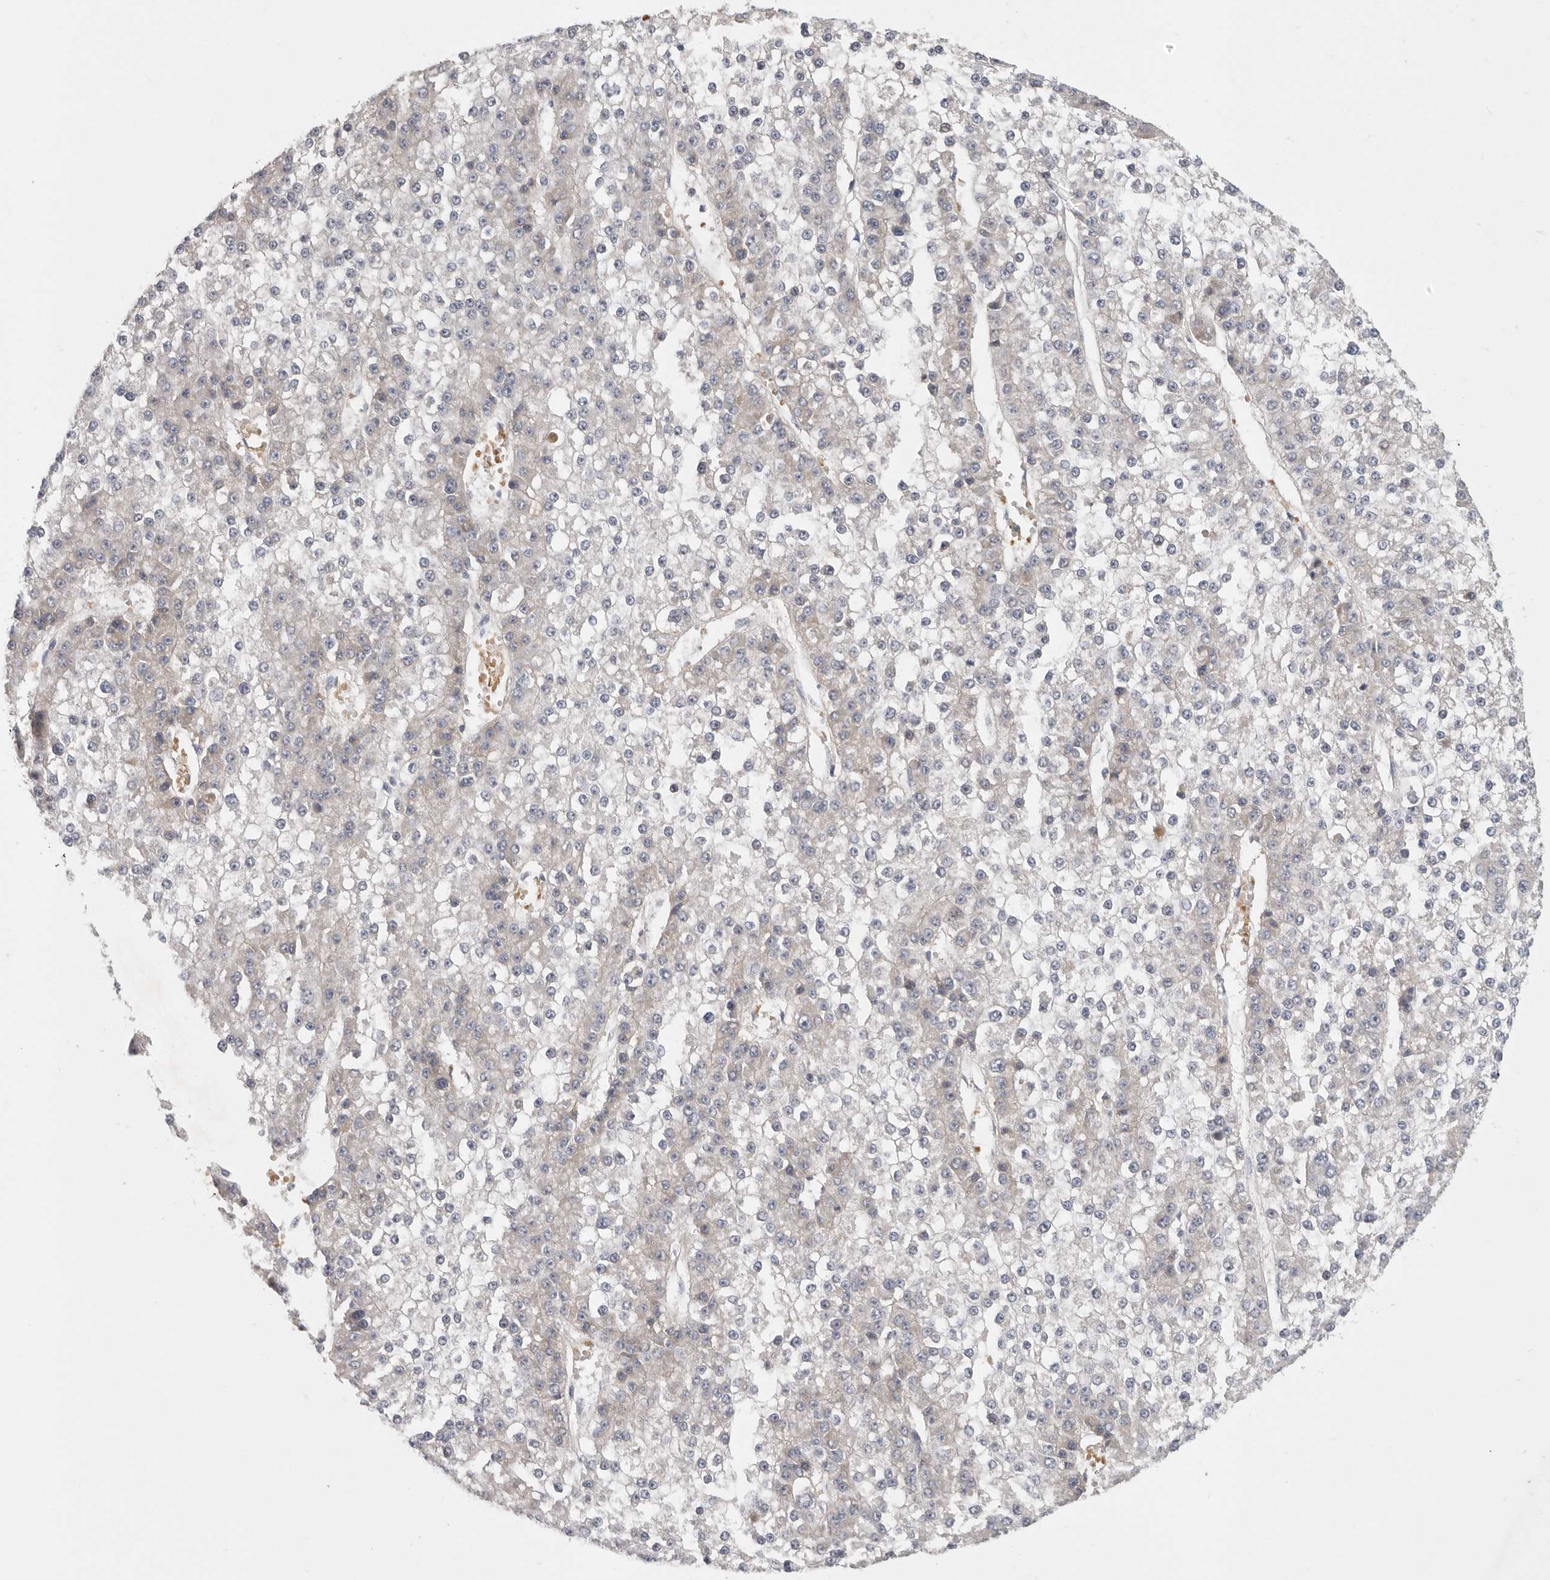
{"staining": {"intensity": "negative", "quantity": "none", "location": "none"}, "tissue": "liver cancer", "cell_type": "Tumor cells", "image_type": "cancer", "snomed": [{"axis": "morphology", "description": "Carcinoma, Hepatocellular, NOS"}, {"axis": "topography", "description": "Liver"}], "caption": "There is no significant staining in tumor cells of hepatocellular carcinoma (liver).", "gene": "CFAP298", "patient": {"sex": "female", "age": 73}}